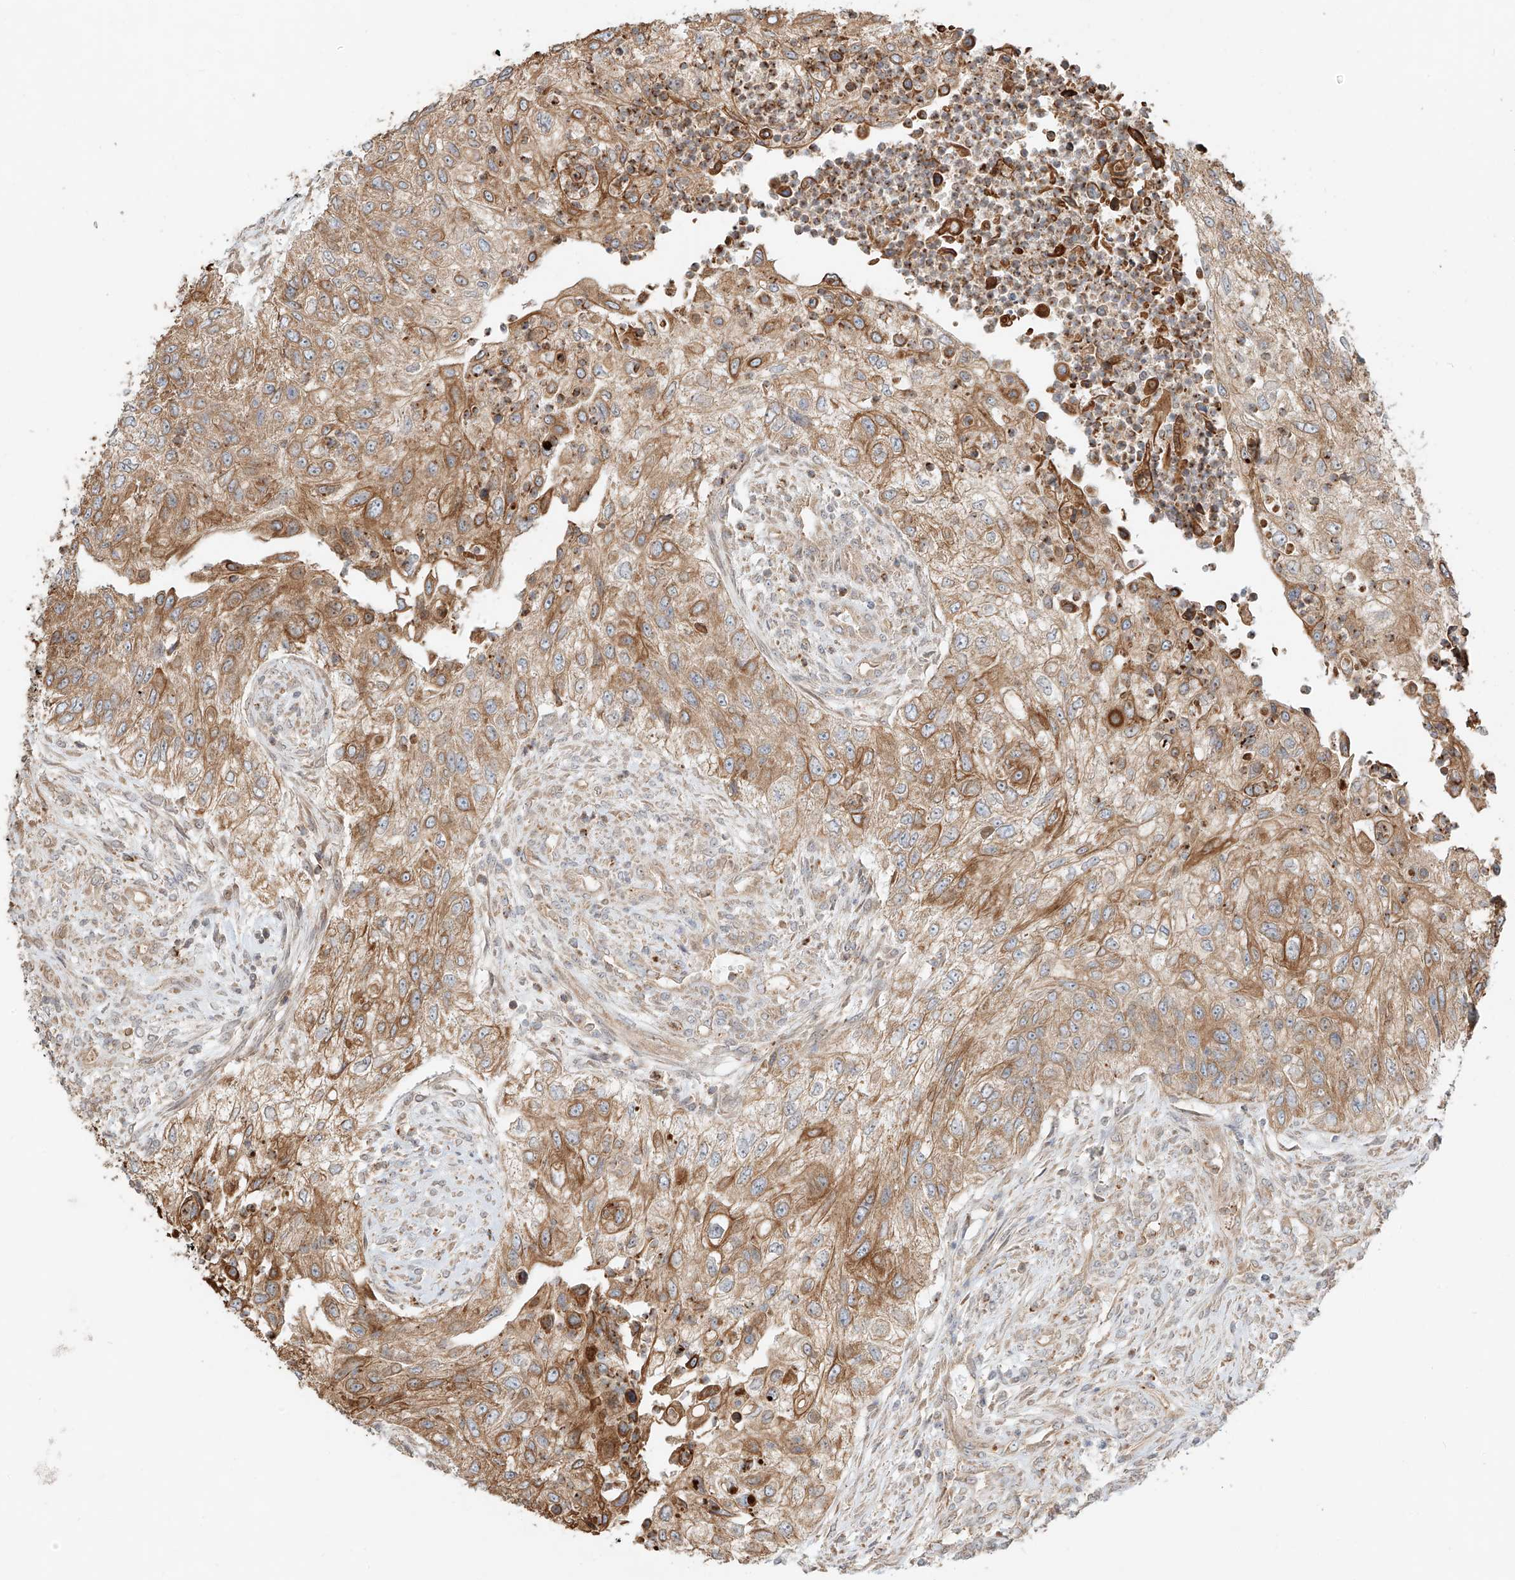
{"staining": {"intensity": "moderate", "quantity": ">75%", "location": "cytoplasmic/membranous"}, "tissue": "urothelial cancer", "cell_type": "Tumor cells", "image_type": "cancer", "snomed": [{"axis": "morphology", "description": "Urothelial carcinoma, High grade"}, {"axis": "topography", "description": "Urinary bladder"}], "caption": "High-magnification brightfield microscopy of urothelial cancer stained with DAB (brown) and counterstained with hematoxylin (blue). tumor cells exhibit moderate cytoplasmic/membranous positivity is present in approximately>75% of cells.", "gene": "CEP162", "patient": {"sex": "female", "age": 60}}